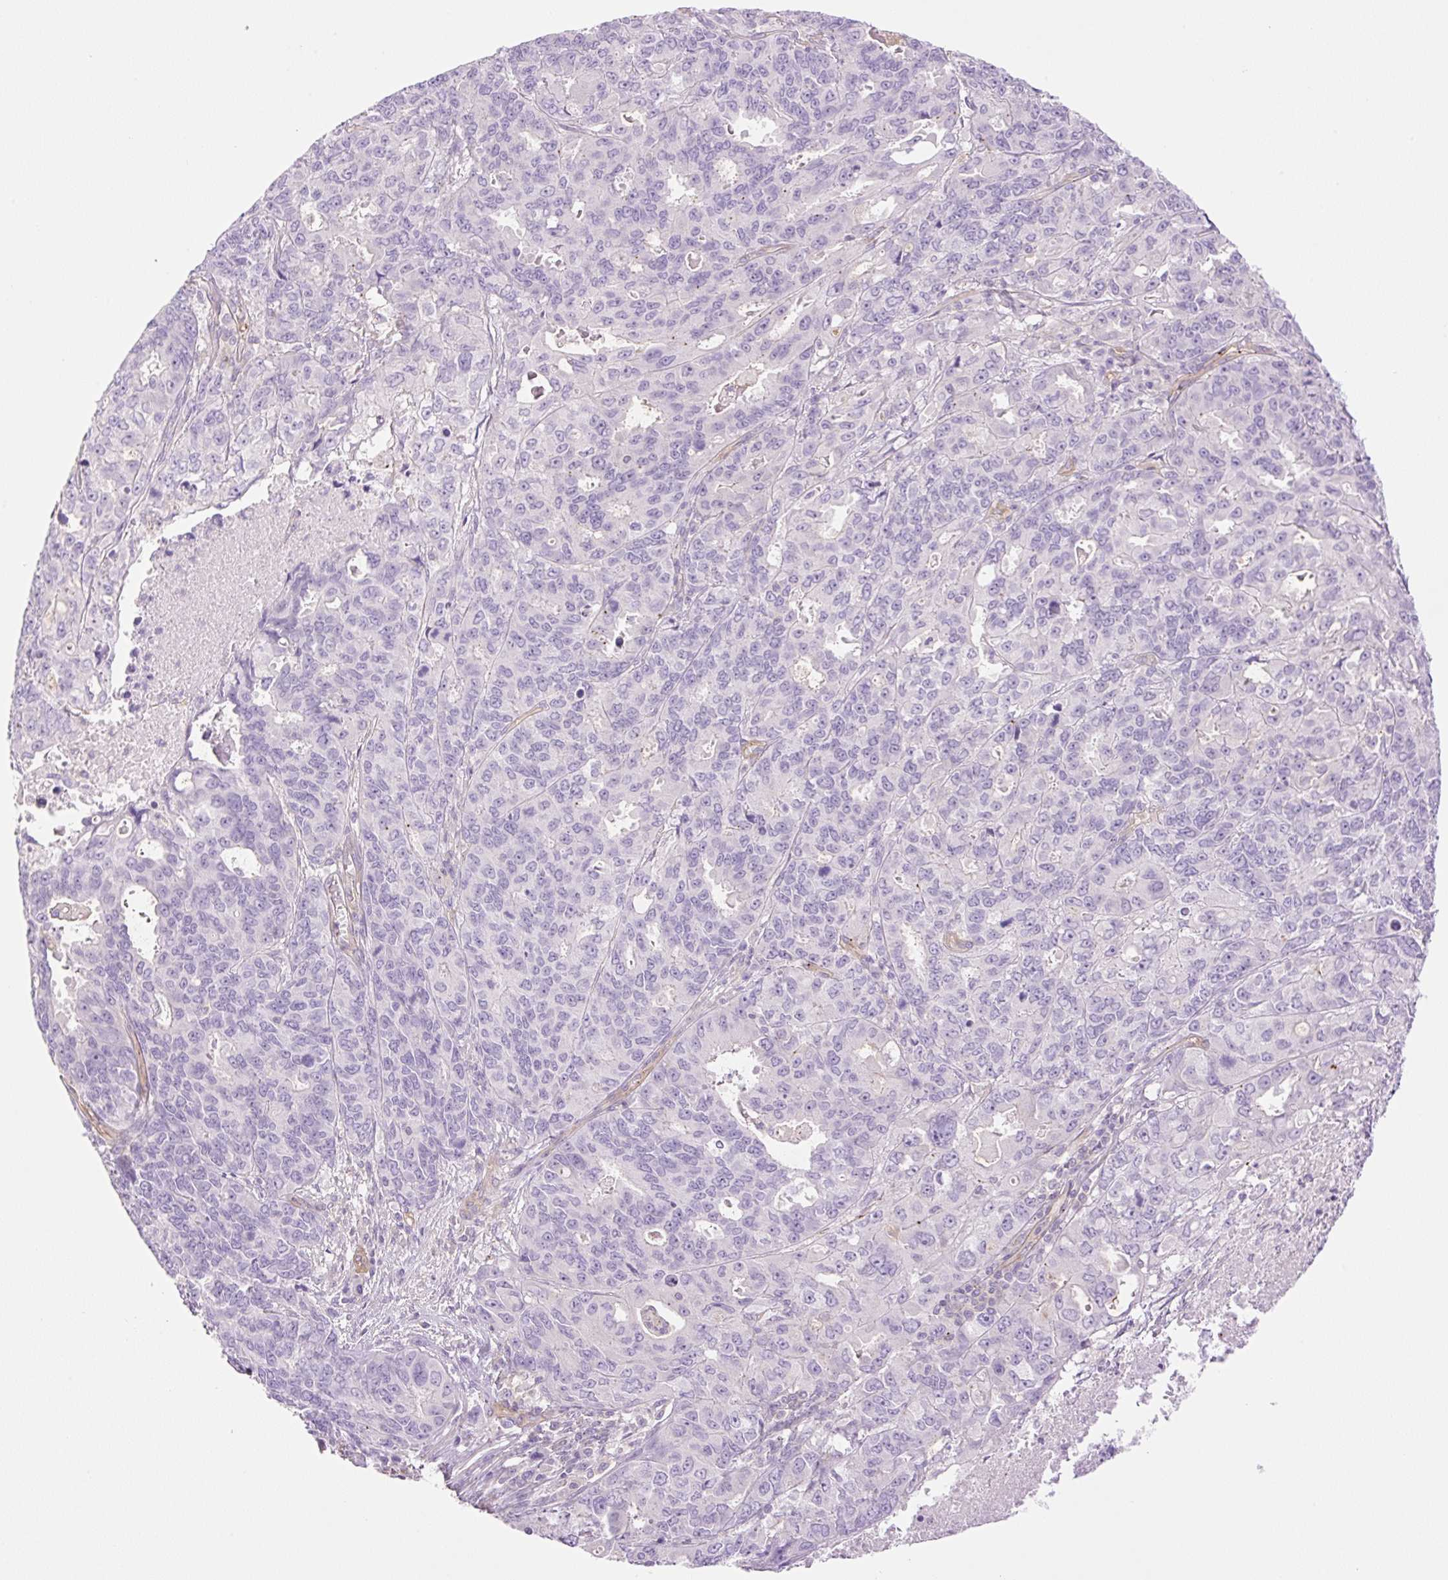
{"staining": {"intensity": "negative", "quantity": "none", "location": "none"}, "tissue": "endometrial cancer", "cell_type": "Tumor cells", "image_type": "cancer", "snomed": [{"axis": "morphology", "description": "Adenocarcinoma, NOS"}, {"axis": "topography", "description": "Uterus"}], "caption": "This is an immunohistochemistry (IHC) photomicrograph of human endometrial cancer (adenocarcinoma). There is no expression in tumor cells.", "gene": "EHD3", "patient": {"sex": "female", "age": 79}}